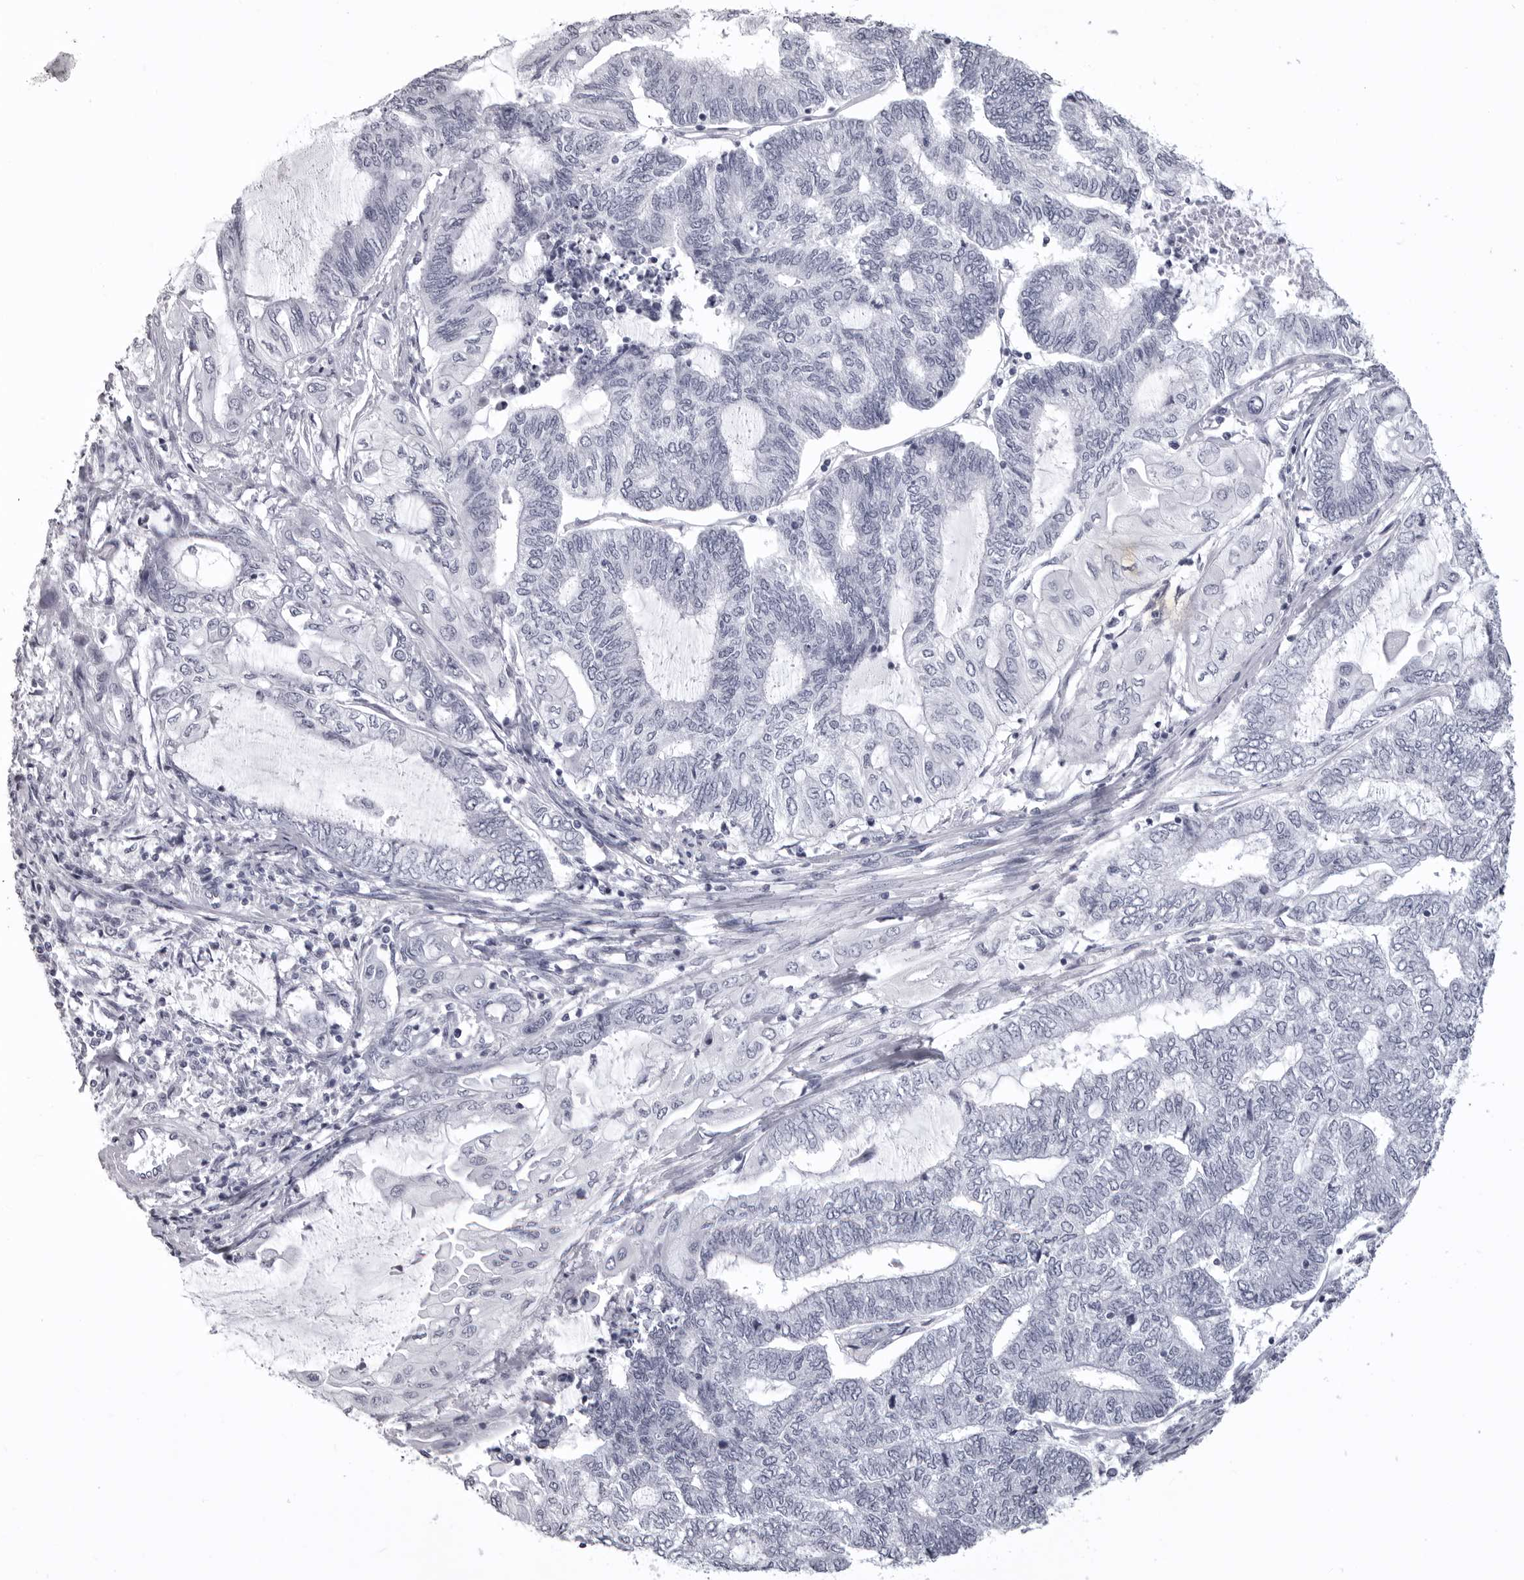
{"staining": {"intensity": "negative", "quantity": "none", "location": "none"}, "tissue": "endometrial cancer", "cell_type": "Tumor cells", "image_type": "cancer", "snomed": [{"axis": "morphology", "description": "Adenocarcinoma, NOS"}, {"axis": "topography", "description": "Uterus"}, {"axis": "topography", "description": "Endometrium"}], "caption": "A micrograph of human endometrial cancer is negative for staining in tumor cells.", "gene": "LGALS4", "patient": {"sex": "female", "age": 70}}